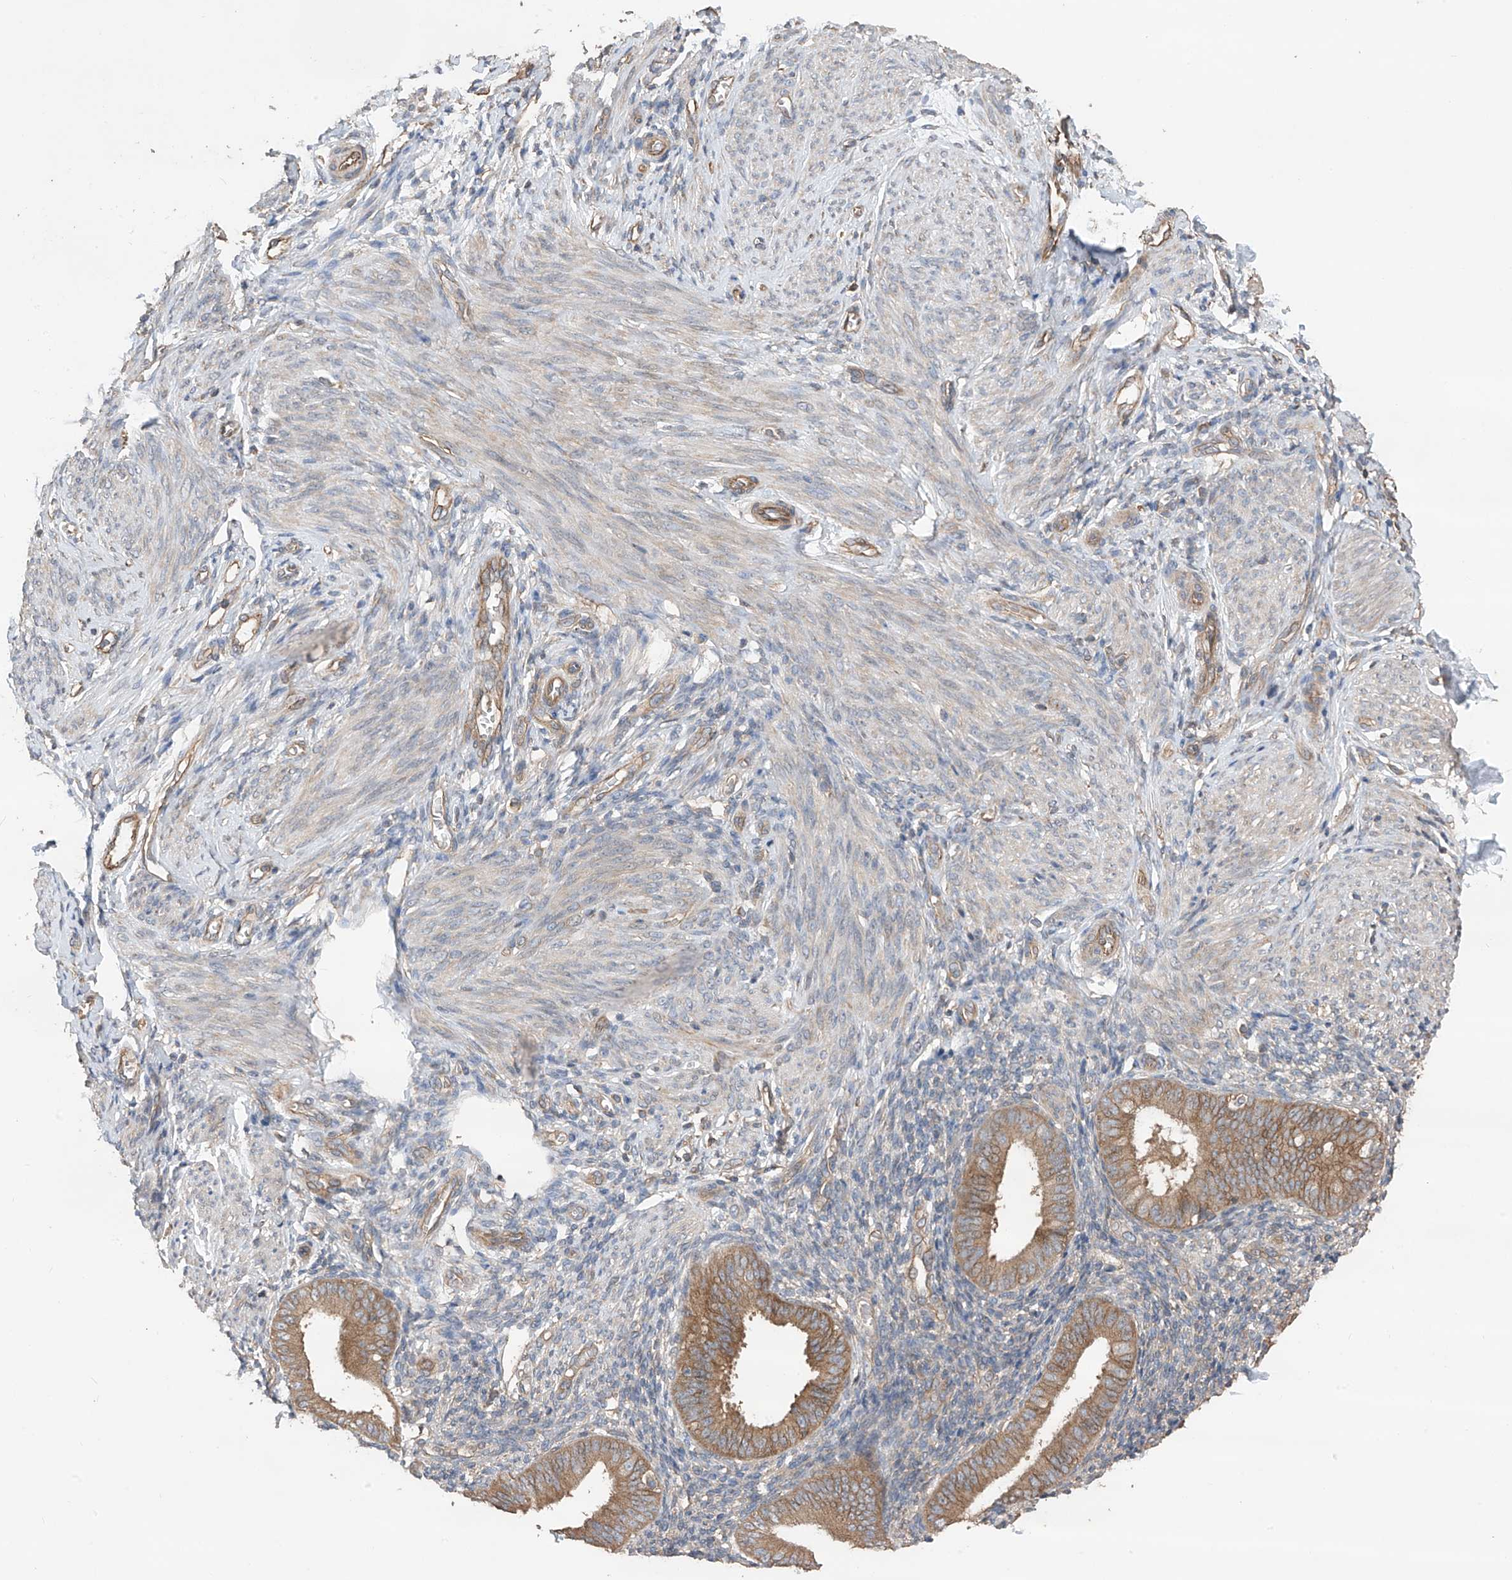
{"staining": {"intensity": "weak", "quantity": "<25%", "location": "cytoplasmic/membranous"}, "tissue": "endometrium", "cell_type": "Cells in endometrial stroma", "image_type": "normal", "snomed": [{"axis": "morphology", "description": "Normal tissue, NOS"}, {"axis": "topography", "description": "Uterus"}, {"axis": "topography", "description": "Endometrium"}], "caption": "Immunohistochemistry (IHC) micrograph of unremarkable endometrium: endometrium stained with DAB (3,3'-diaminobenzidine) demonstrates no significant protein positivity in cells in endometrial stroma.", "gene": "PHACTR4", "patient": {"sex": "female", "age": 48}}